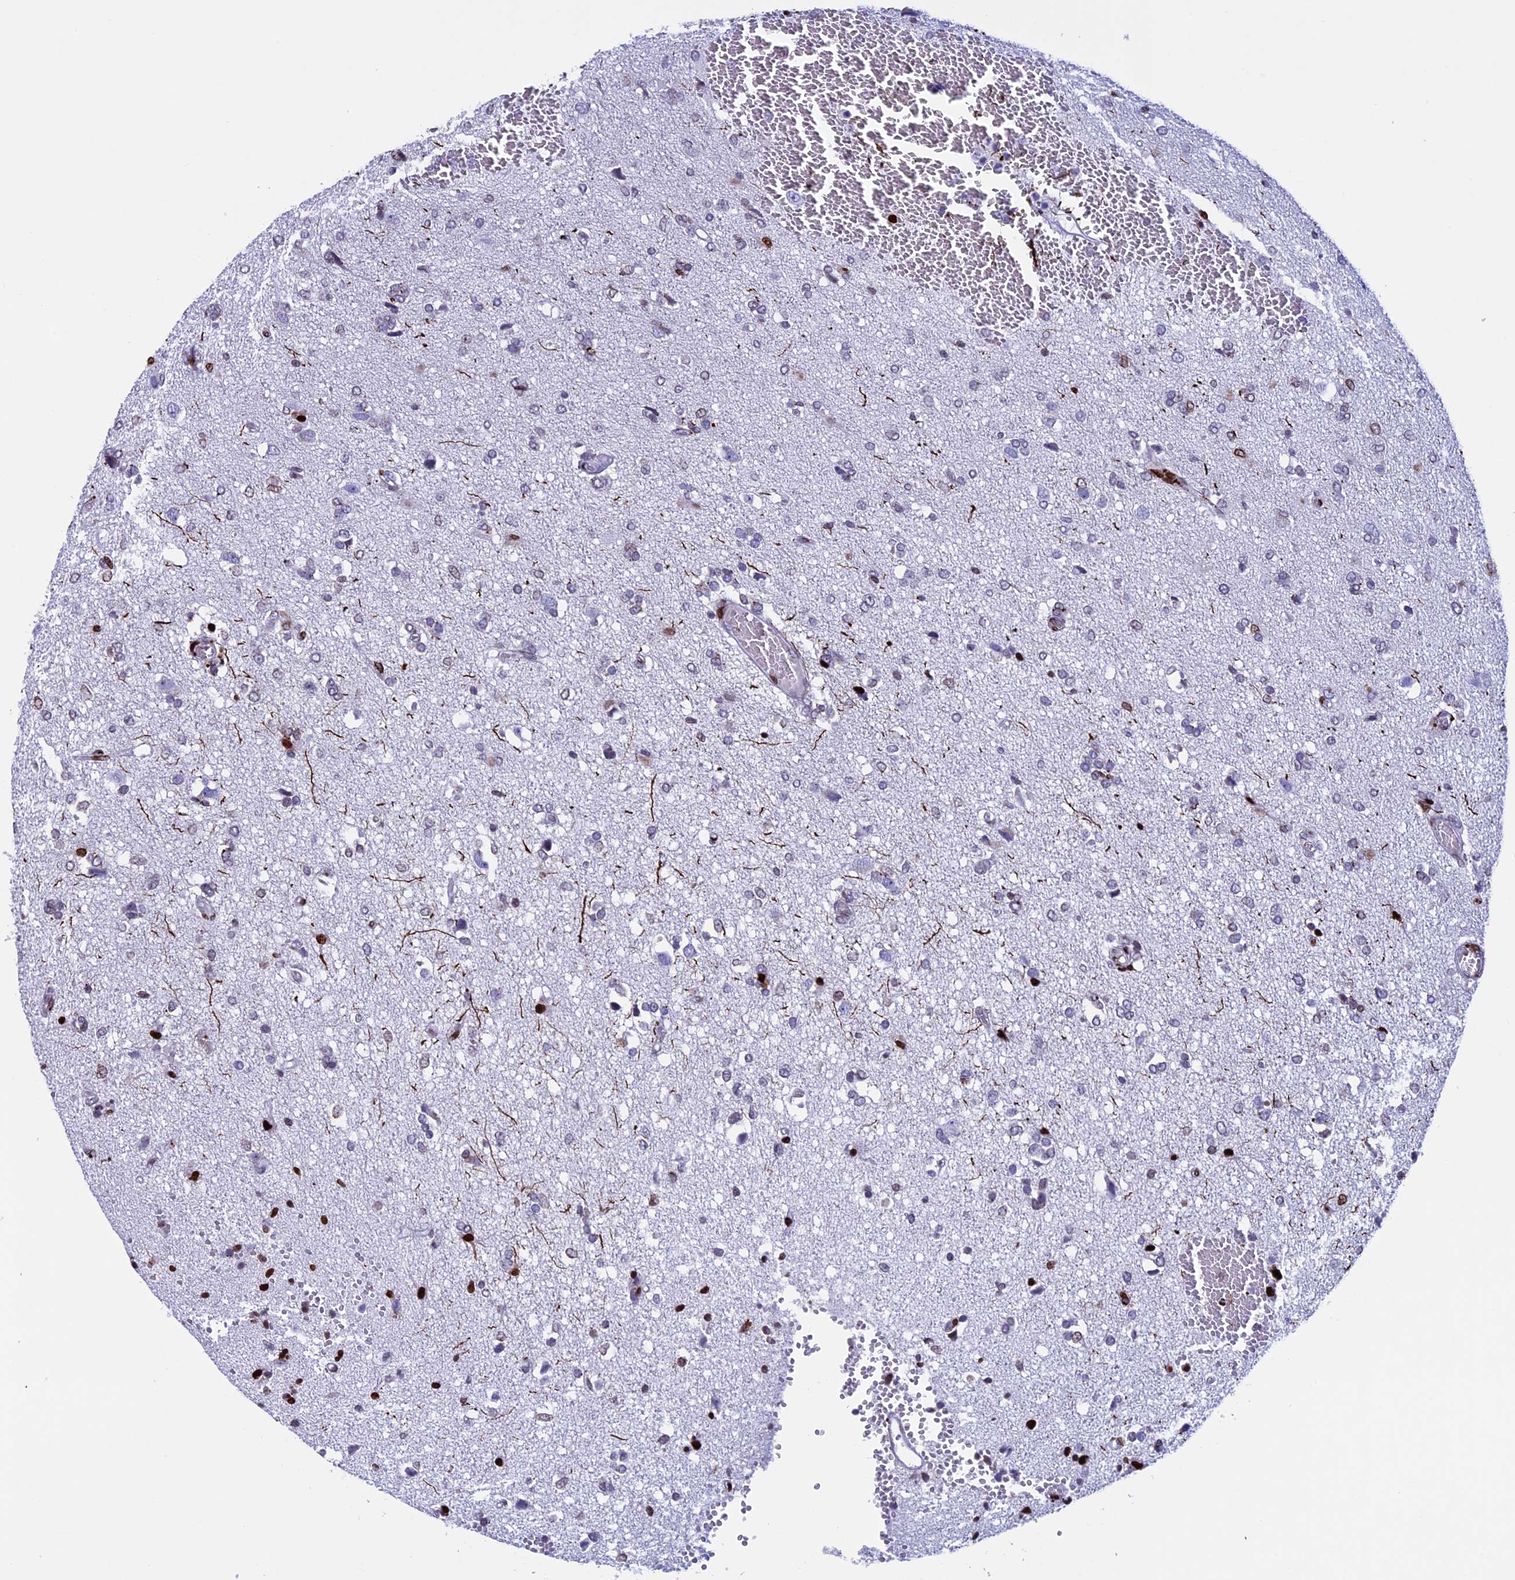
{"staining": {"intensity": "strong", "quantity": "<25%", "location": "nuclear"}, "tissue": "glioma", "cell_type": "Tumor cells", "image_type": "cancer", "snomed": [{"axis": "morphology", "description": "Glioma, malignant, High grade"}, {"axis": "topography", "description": "Brain"}], "caption": "Immunohistochemical staining of human high-grade glioma (malignant) demonstrates medium levels of strong nuclear staining in about <25% of tumor cells. The staining is performed using DAB brown chromogen to label protein expression. The nuclei are counter-stained blue using hematoxylin.", "gene": "BTBD3", "patient": {"sex": "female", "age": 59}}